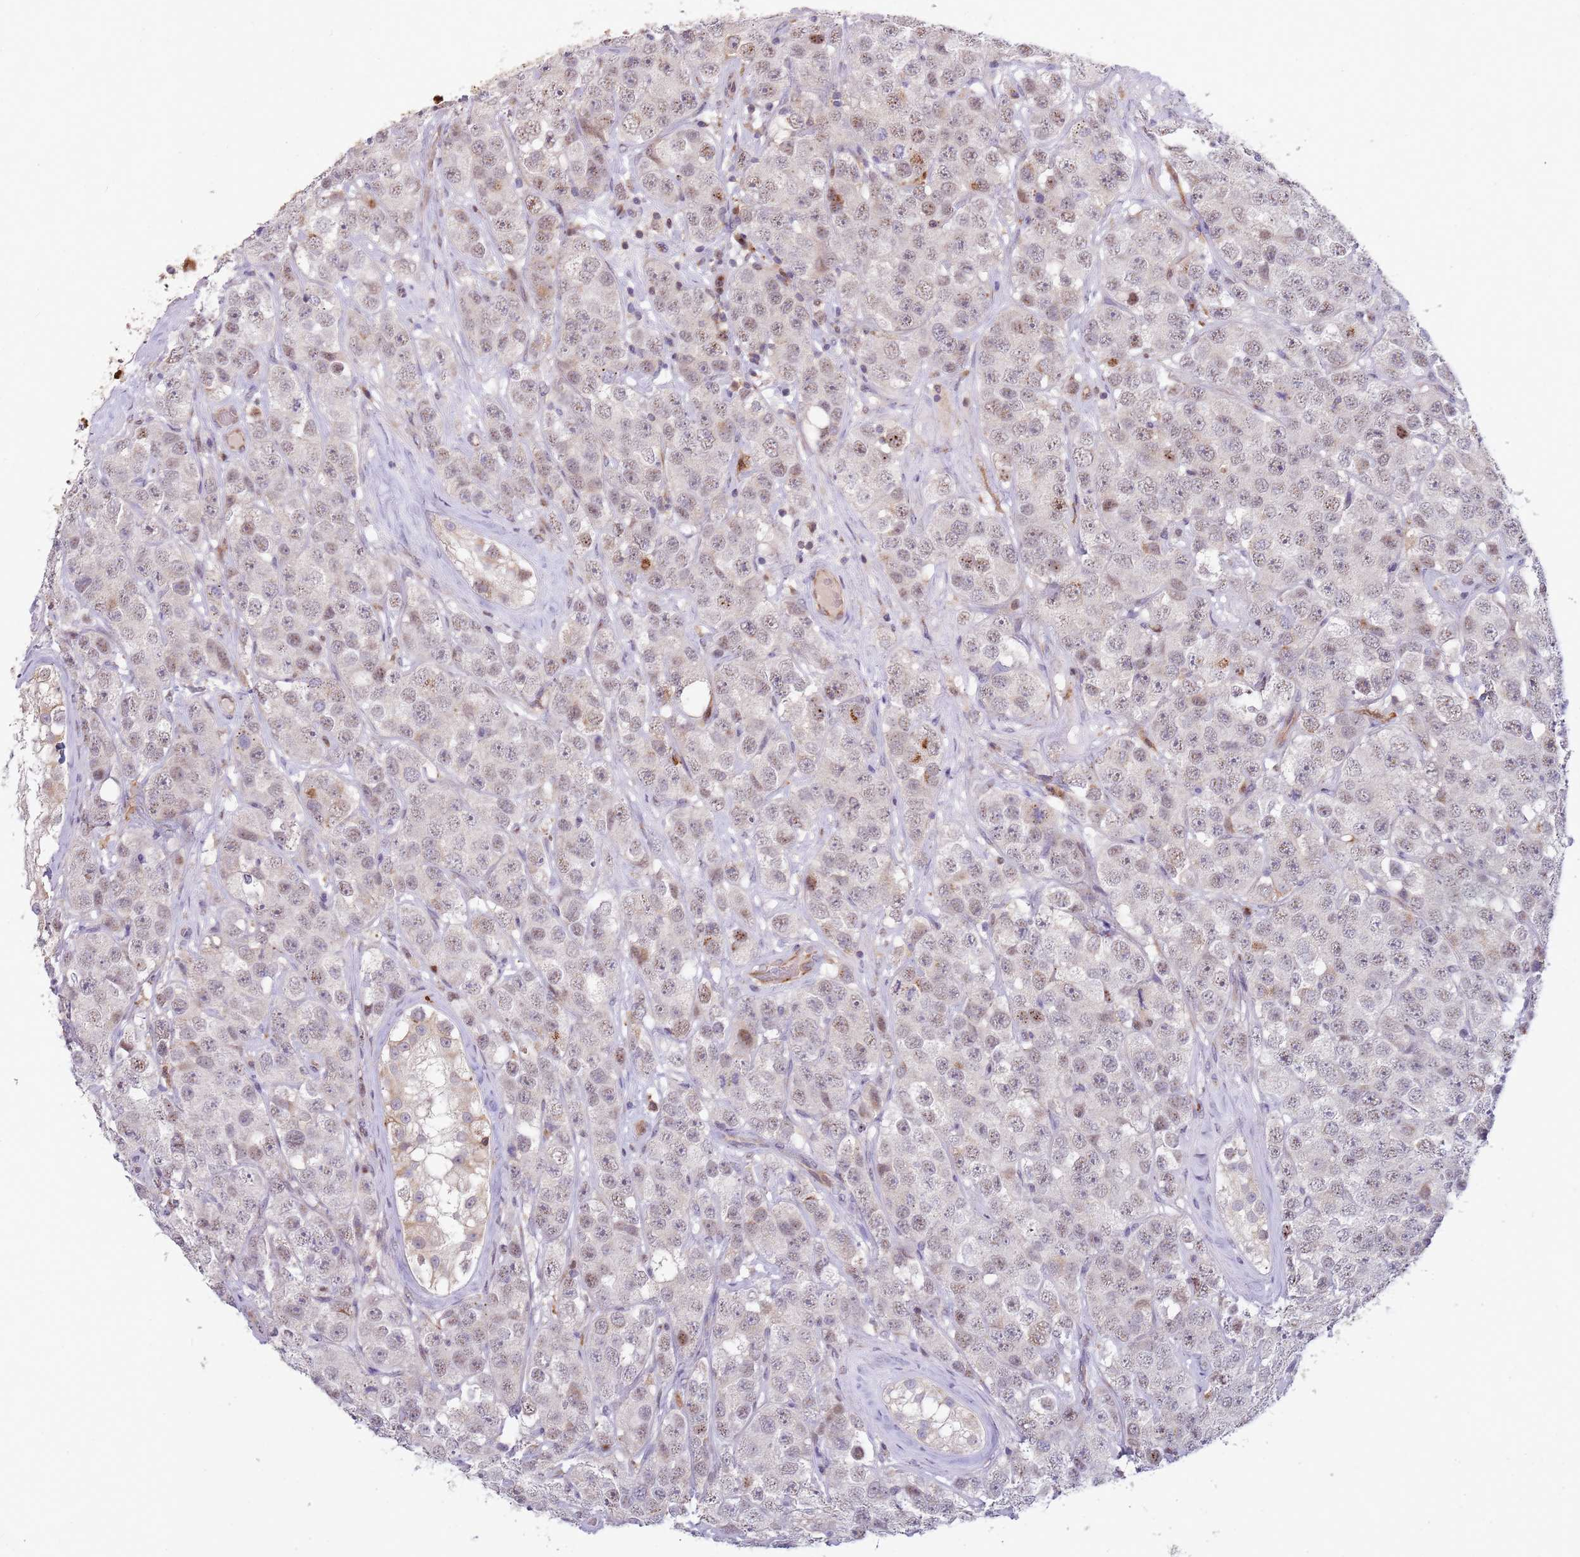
{"staining": {"intensity": "weak", "quantity": "<25%", "location": "nuclear"}, "tissue": "testis cancer", "cell_type": "Tumor cells", "image_type": "cancer", "snomed": [{"axis": "morphology", "description": "Seminoma, NOS"}, {"axis": "topography", "description": "Testis"}], "caption": "Protein analysis of testis seminoma reveals no significant positivity in tumor cells.", "gene": "CCNJL", "patient": {"sex": "male", "age": 28}}